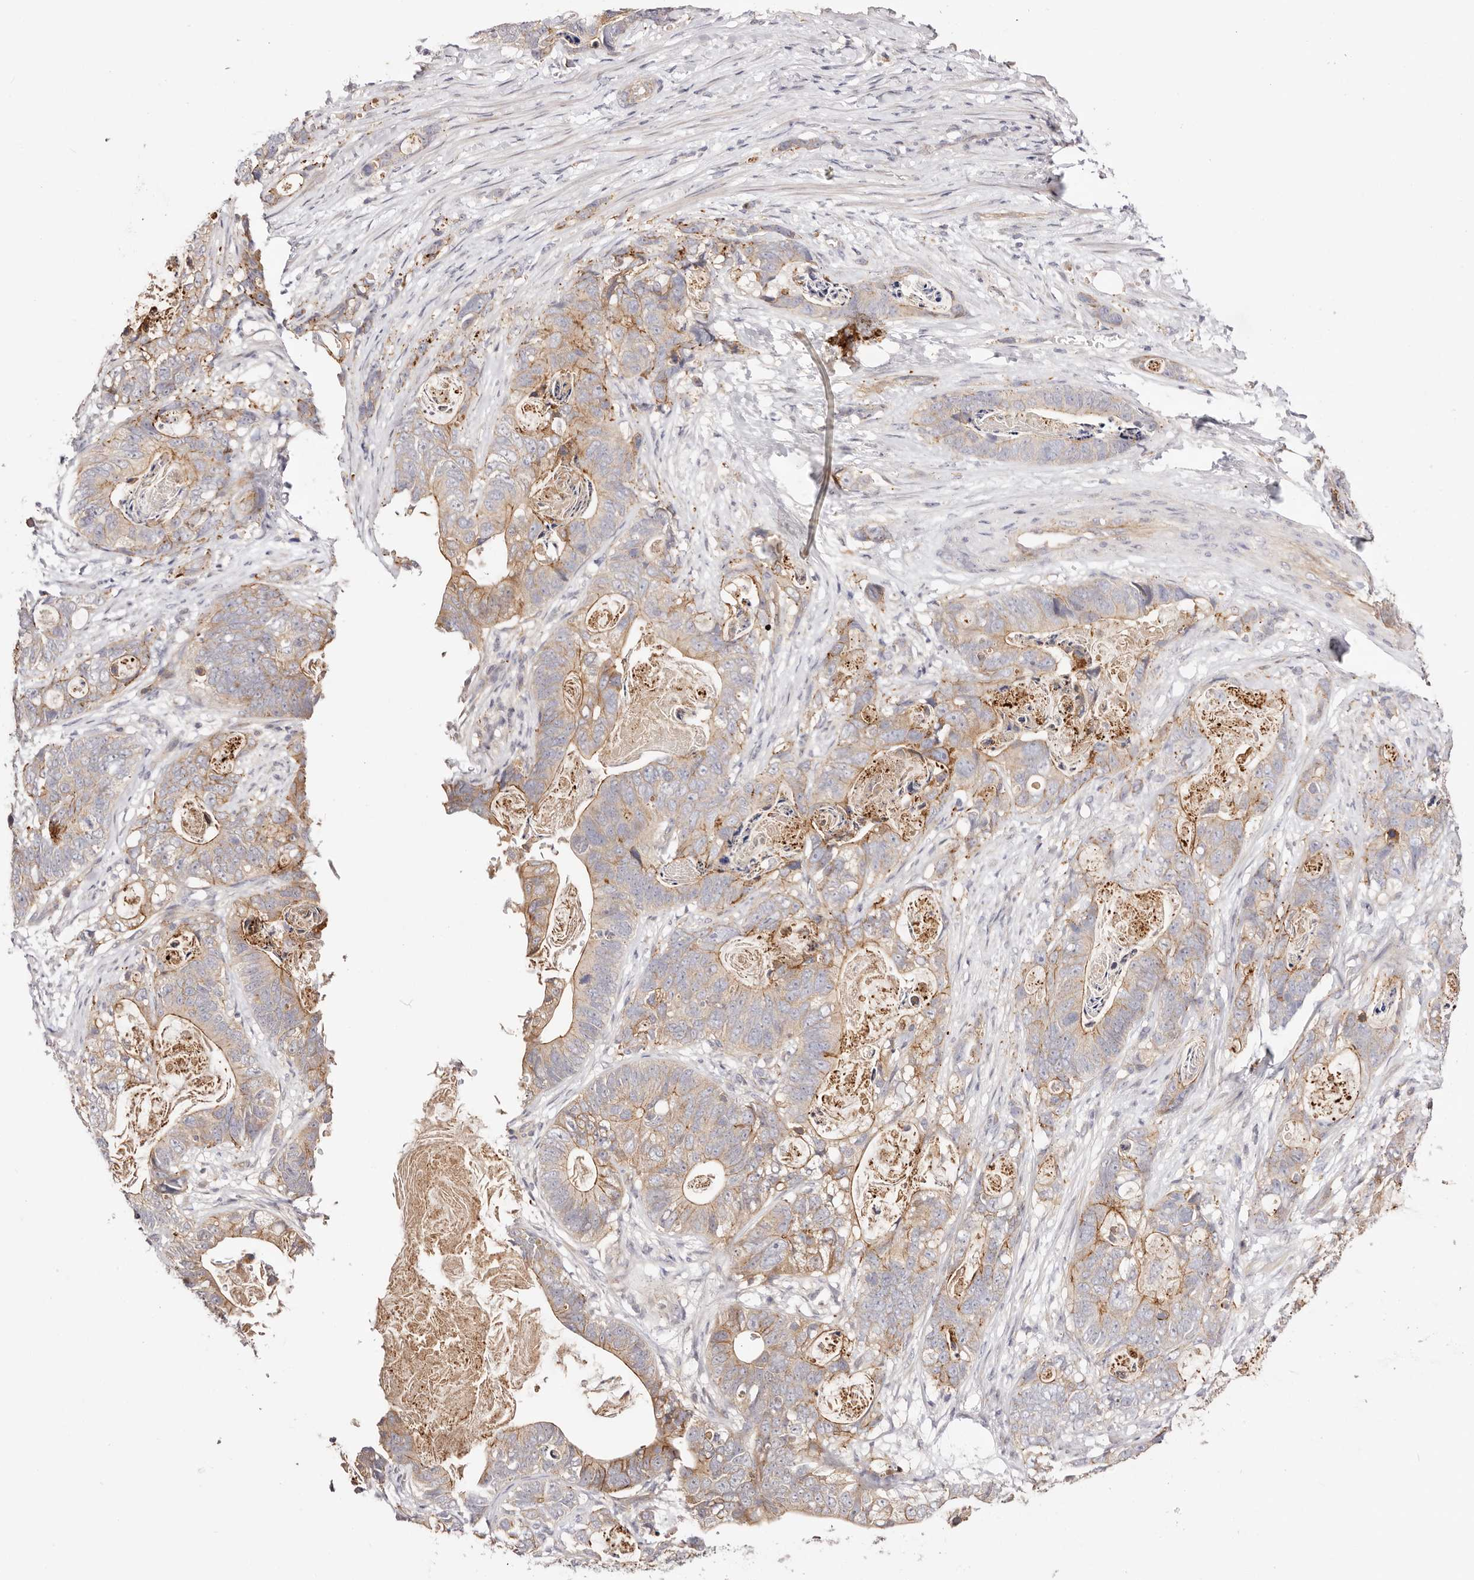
{"staining": {"intensity": "moderate", "quantity": "25%-75%", "location": "cytoplasmic/membranous"}, "tissue": "stomach cancer", "cell_type": "Tumor cells", "image_type": "cancer", "snomed": [{"axis": "morphology", "description": "Normal tissue, NOS"}, {"axis": "morphology", "description": "Adenocarcinoma, NOS"}, {"axis": "topography", "description": "Stomach"}], "caption": "Immunohistochemical staining of stomach cancer demonstrates medium levels of moderate cytoplasmic/membranous expression in approximately 25%-75% of tumor cells.", "gene": "SLC35B2", "patient": {"sex": "female", "age": 89}}